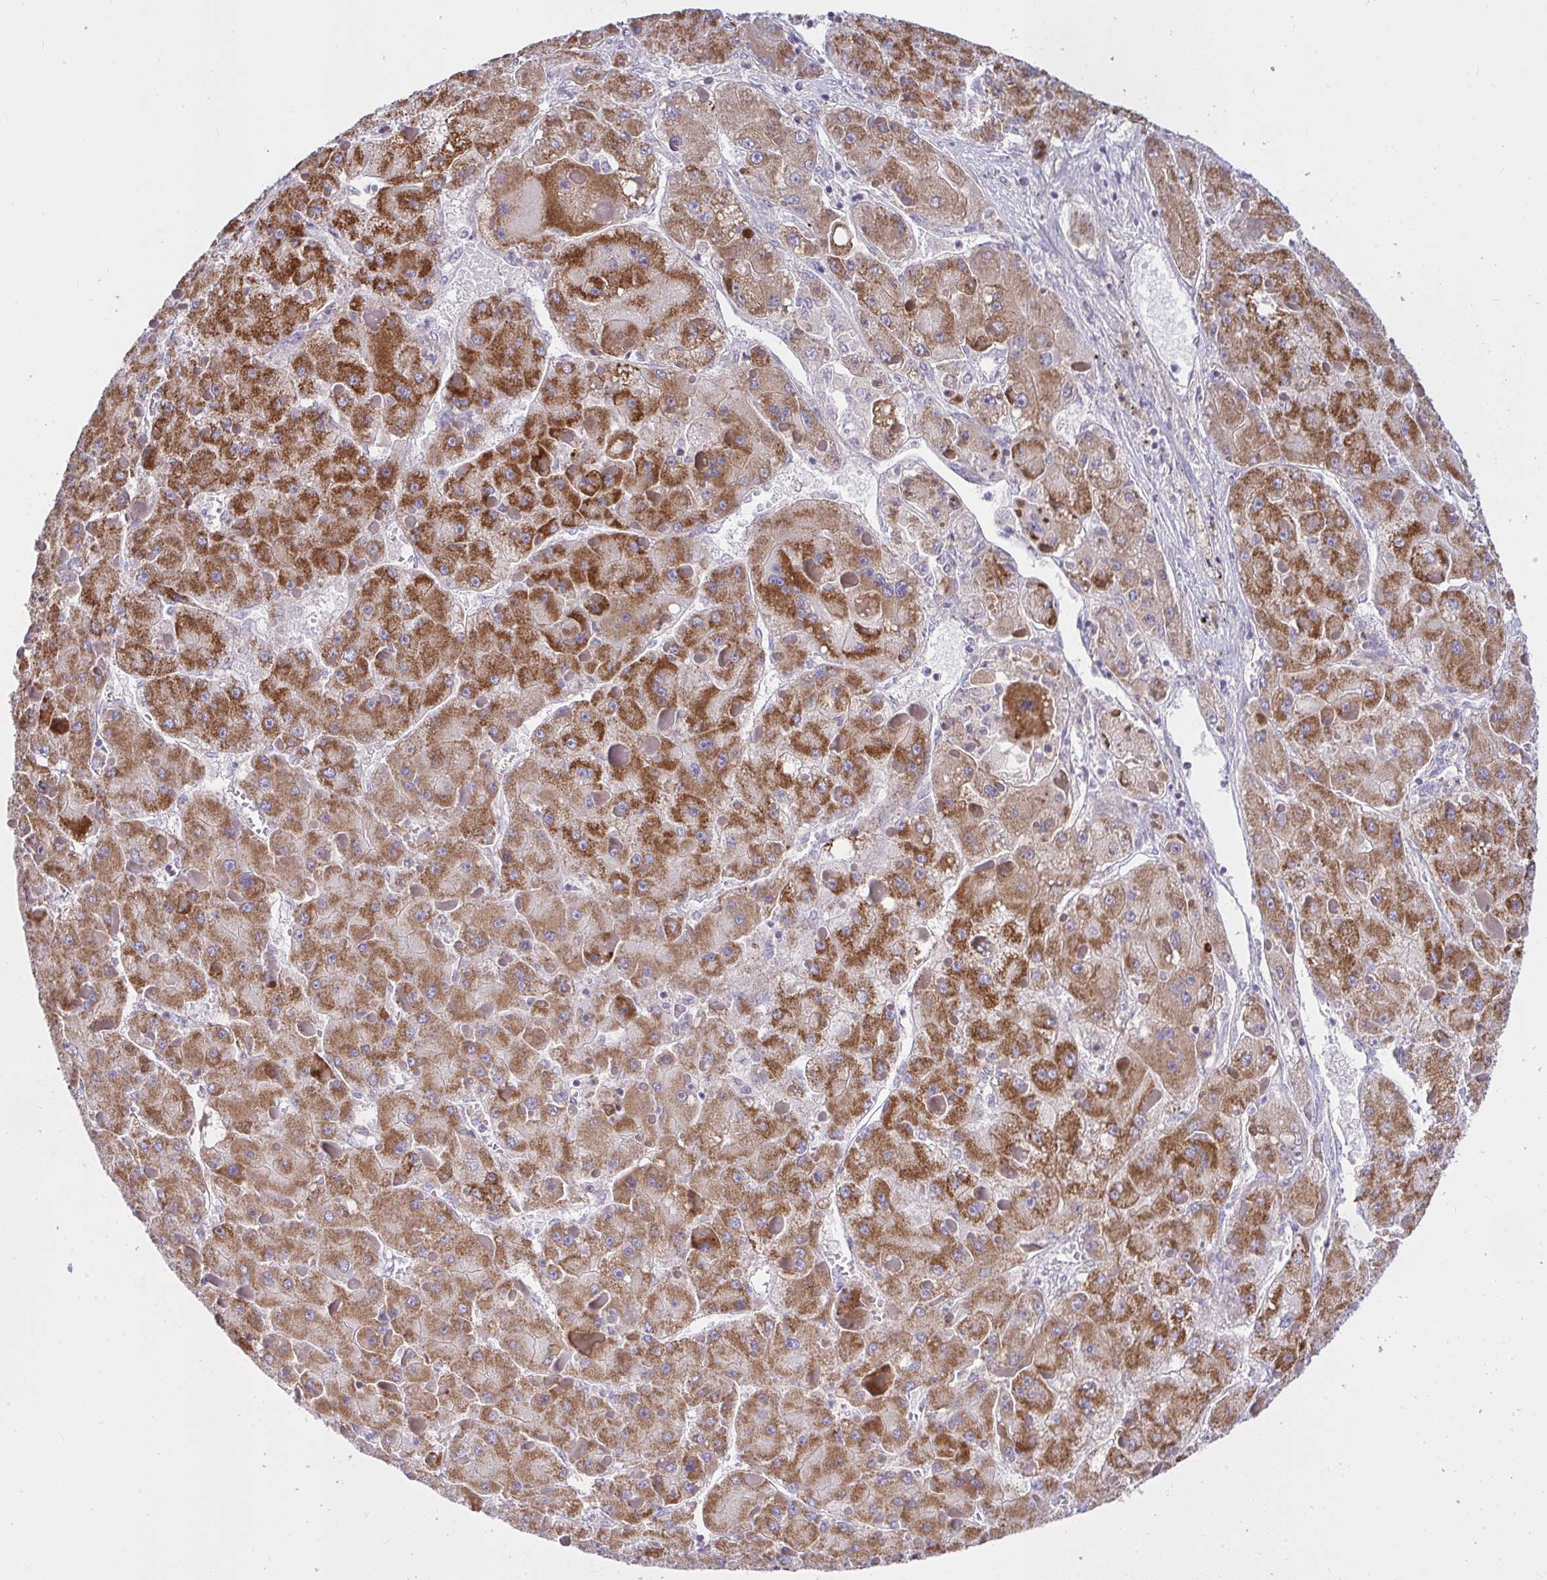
{"staining": {"intensity": "moderate", "quantity": ">75%", "location": "cytoplasmic/membranous"}, "tissue": "liver cancer", "cell_type": "Tumor cells", "image_type": "cancer", "snomed": [{"axis": "morphology", "description": "Carcinoma, Hepatocellular, NOS"}, {"axis": "topography", "description": "Liver"}], "caption": "Human hepatocellular carcinoma (liver) stained for a protein (brown) shows moderate cytoplasmic/membranous positive expression in about >75% of tumor cells.", "gene": "CEP63", "patient": {"sex": "female", "age": 73}}